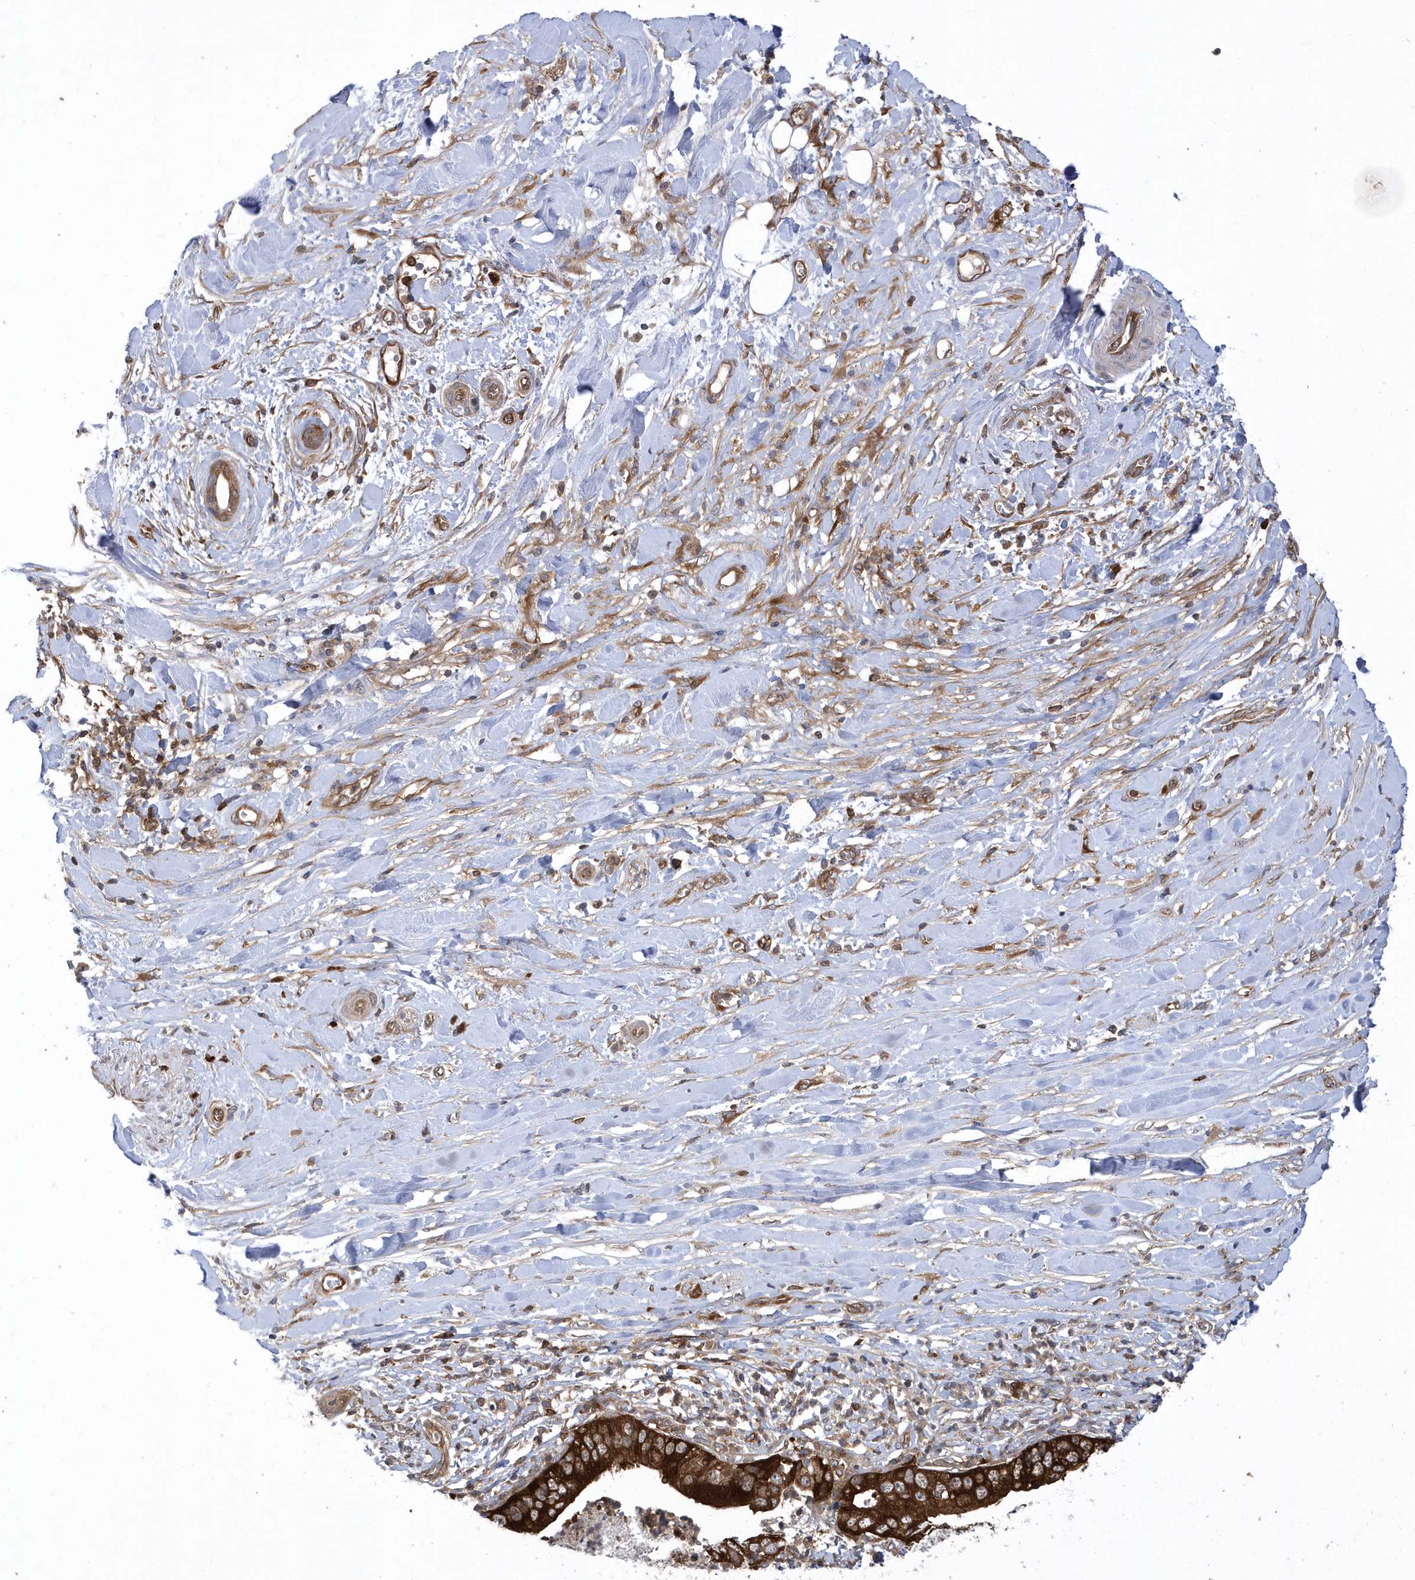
{"staining": {"intensity": "strong", "quantity": ">75%", "location": "cytoplasmic/membranous"}, "tissue": "pancreatic cancer", "cell_type": "Tumor cells", "image_type": "cancer", "snomed": [{"axis": "morphology", "description": "Adenocarcinoma, NOS"}, {"axis": "topography", "description": "Pancreas"}], "caption": "Brown immunohistochemical staining in human adenocarcinoma (pancreatic) shows strong cytoplasmic/membranous expression in approximately >75% of tumor cells. (DAB = brown stain, brightfield microscopy at high magnification).", "gene": "PAICS", "patient": {"sex": "female", "age": 78}}